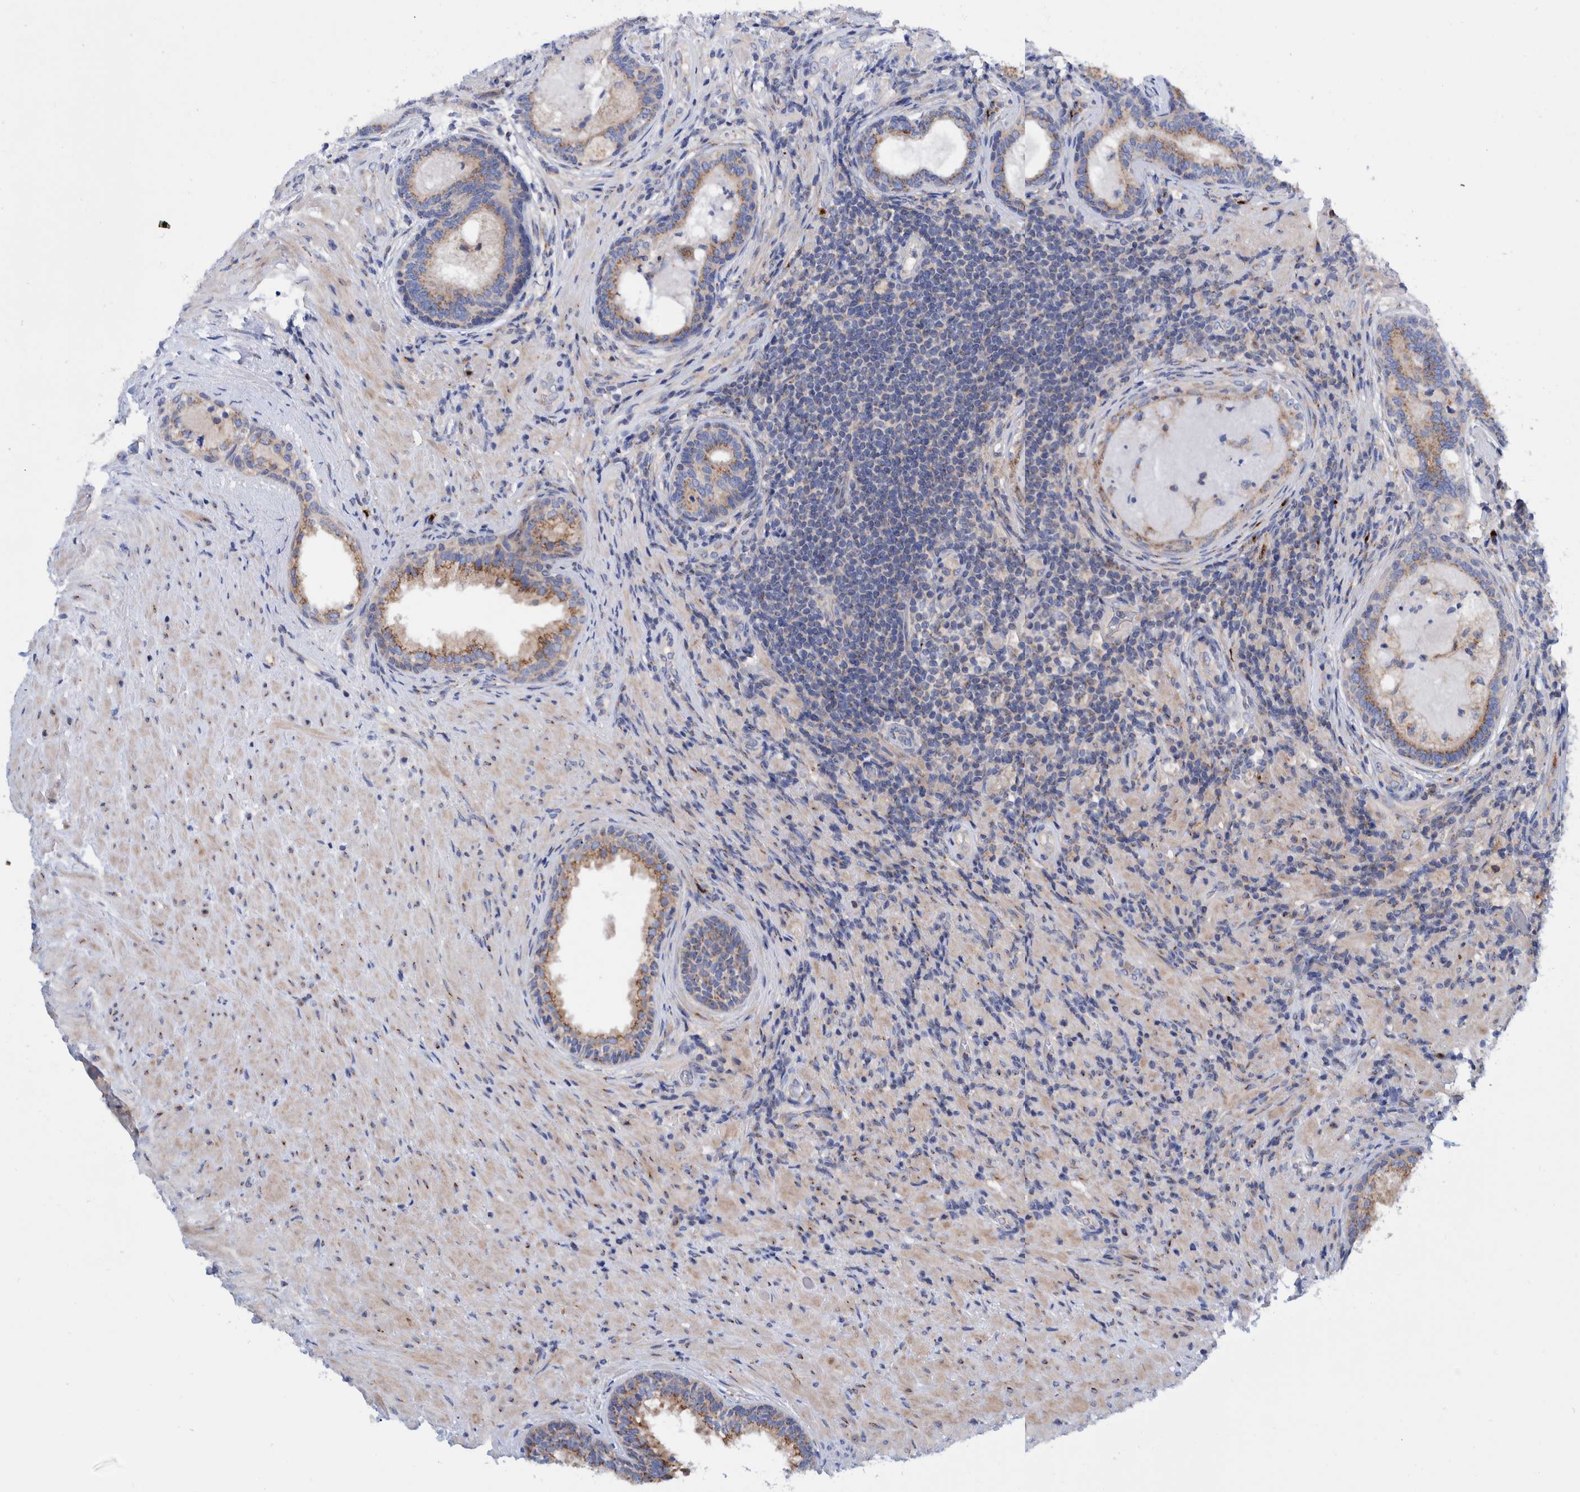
{"staining": {"intensity": "moderate", "quantity": ">75%", "location": "cytoplasmic/membranous"}, "tissue": "prostate", "cell_type": "Glandular cells", "image_type": "normal", "snomed": [{"axis": "morphology", "description": "Normal tissue, NOS"}, {"axis": "topography", "description": "Prostate"}], "caption": "IHC of unremarkable prostate exhibits medium levels of moderate cytoplasmic/membranous staining in about >75% of glandular cells. (Brightfield microscopy of DAB IHC at high magnification).", "gene": "TRIM58", "patient": {"sex": "male", "age": 76}}